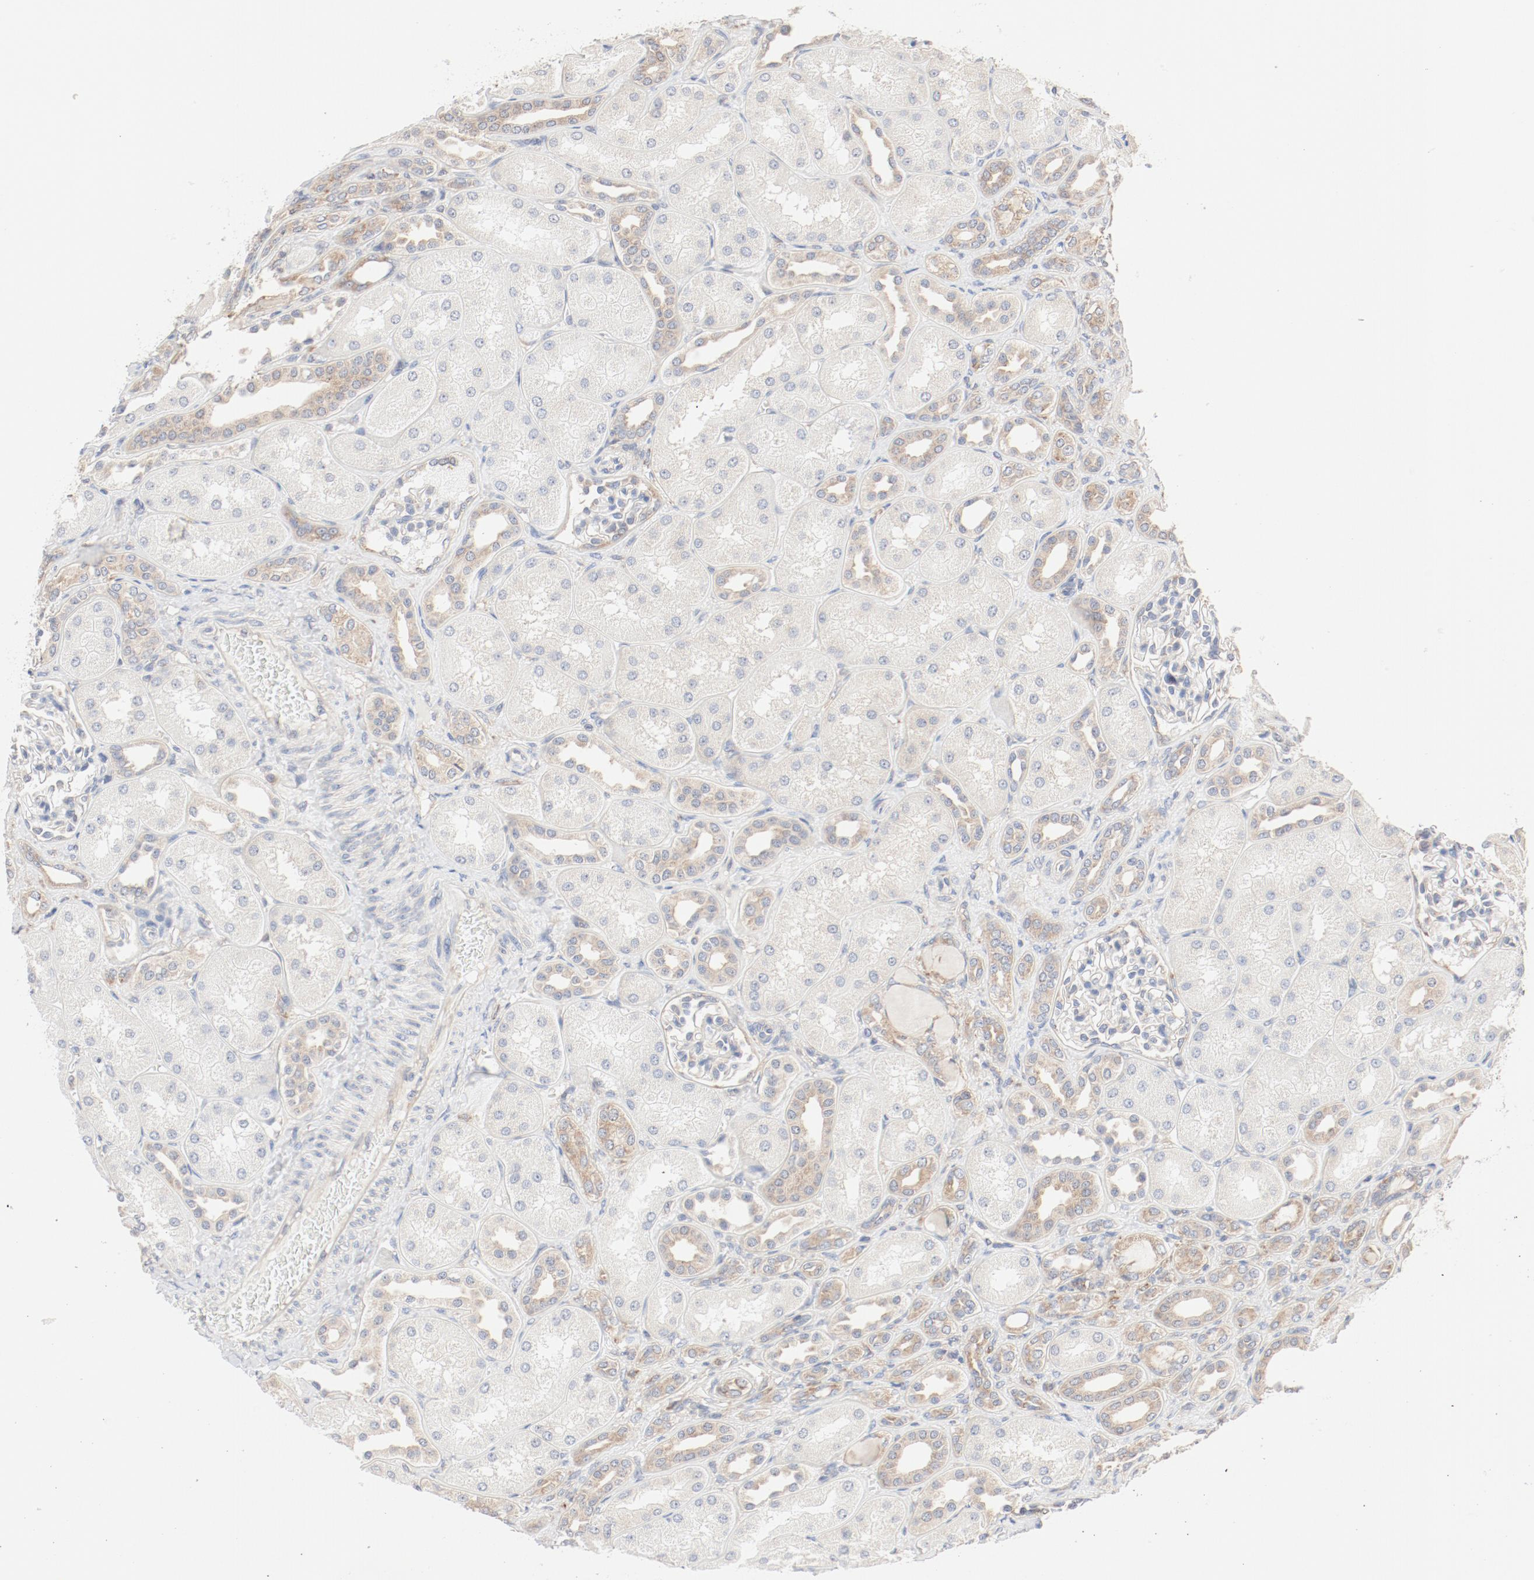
{"staining": {"intensity": "weak", "quantity": "25%-75%", "location": "cytoplasmic/membranous"}, "tissue": "kidney", "cell_type": "Cells in glomeruli", "image_type": "normal", "snomed": [{"axis": "morphology", "description": "Normal tissue, NOS"}, {"axis": "topography", "description": "Kidney"}], "caption": "Kidney stained for a protein (brown) demonstrates weak cytoplasmic/membranous positive expression in approximately 25%-75% of cells in glomeruli.", "gene": "RPS6", "patient": {"sex": "male", "age": 7}}